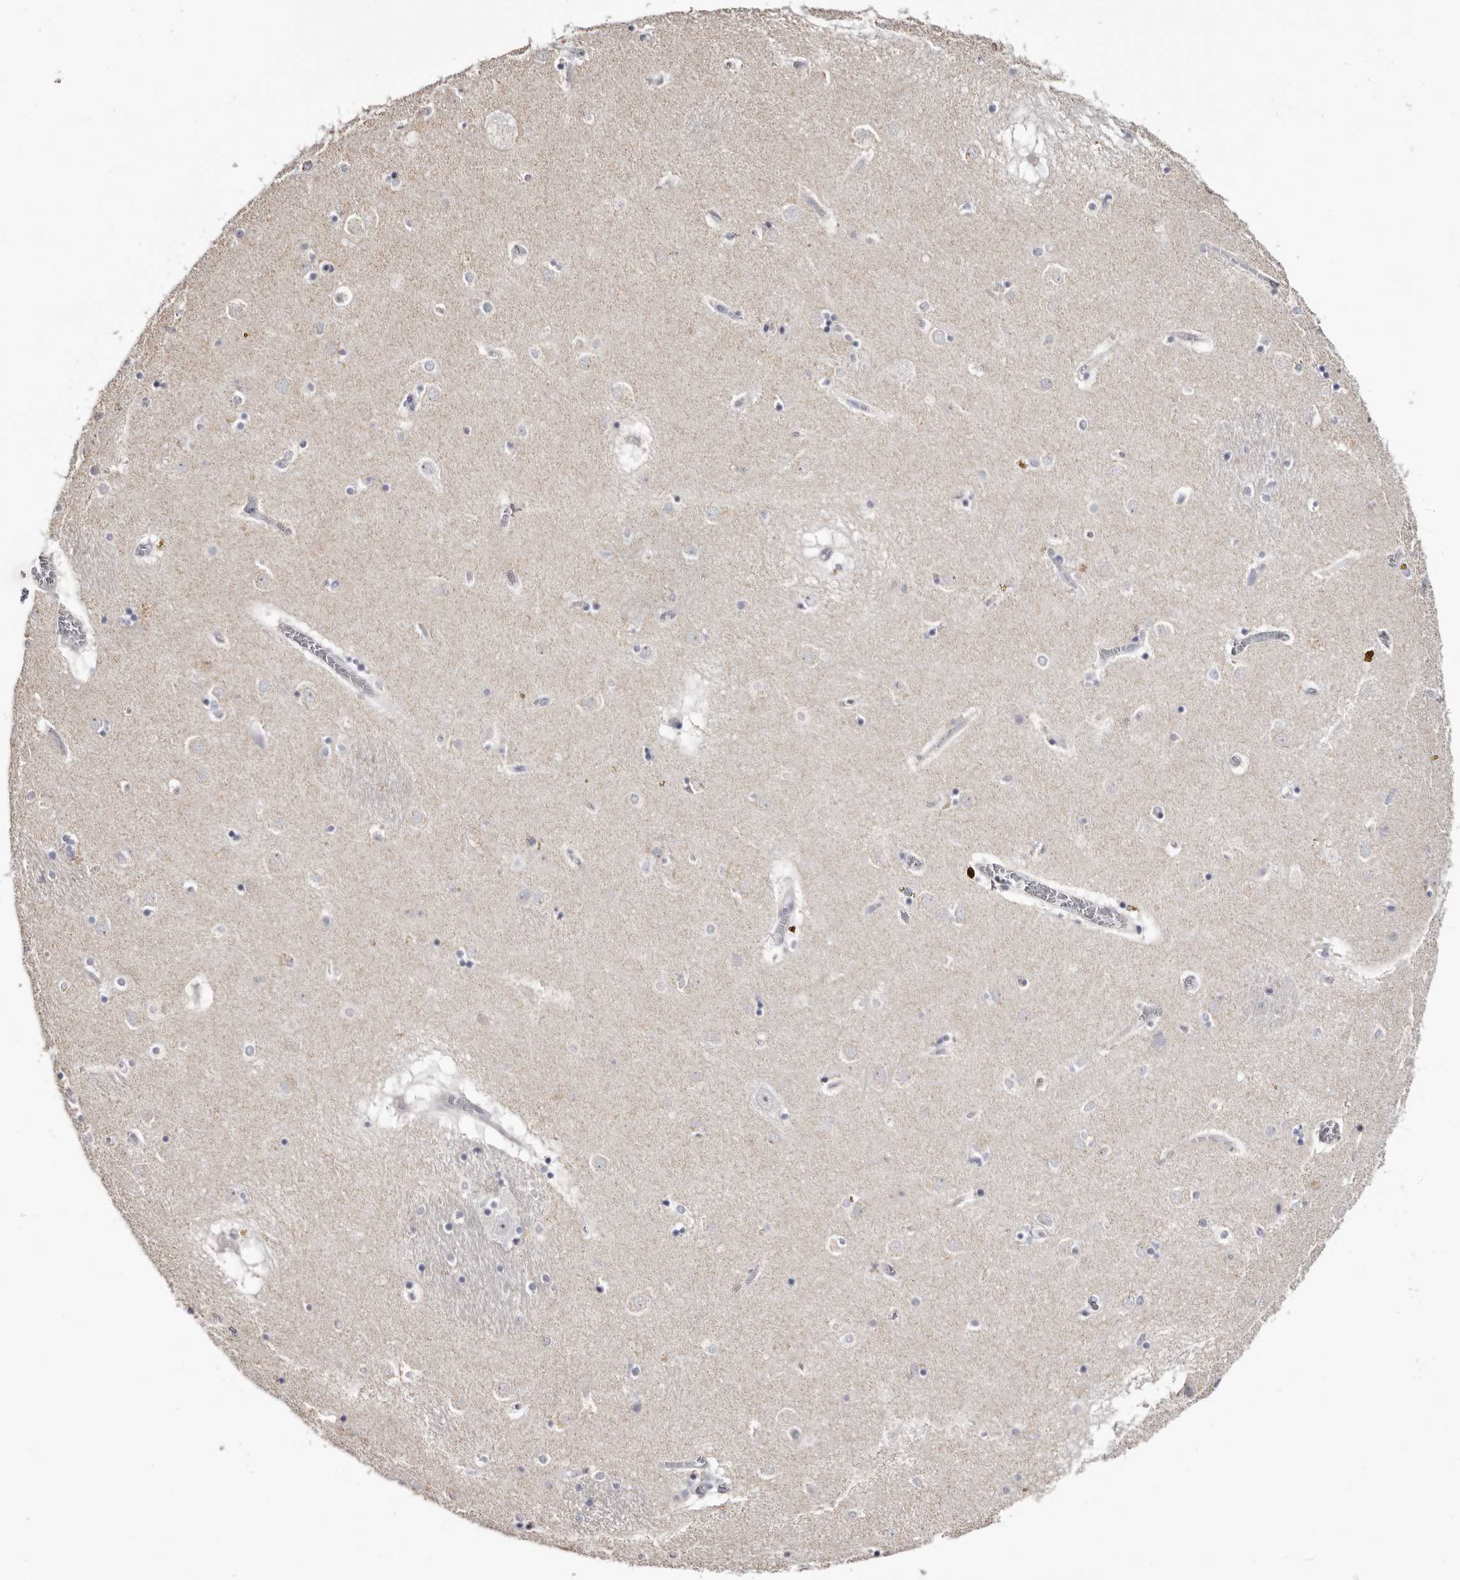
{"staining": {"intensity": "negative", "quantity": "none", "location": "none"}, "tissue": "caudate", "cell_type": "Glial cells", "image_type": "normal", "snomed": [{"axis": "morphology", "description": "Normal tissue, NOS"}, {"axis": "topography", "description": "Lateral ventricle wall"}], "caption": "This is an IHC micrograph of unremarkable caudate. There is no expression in glial cells.", "gene": "CASQ1", "patient": {"sex": "male", "age": 70}}